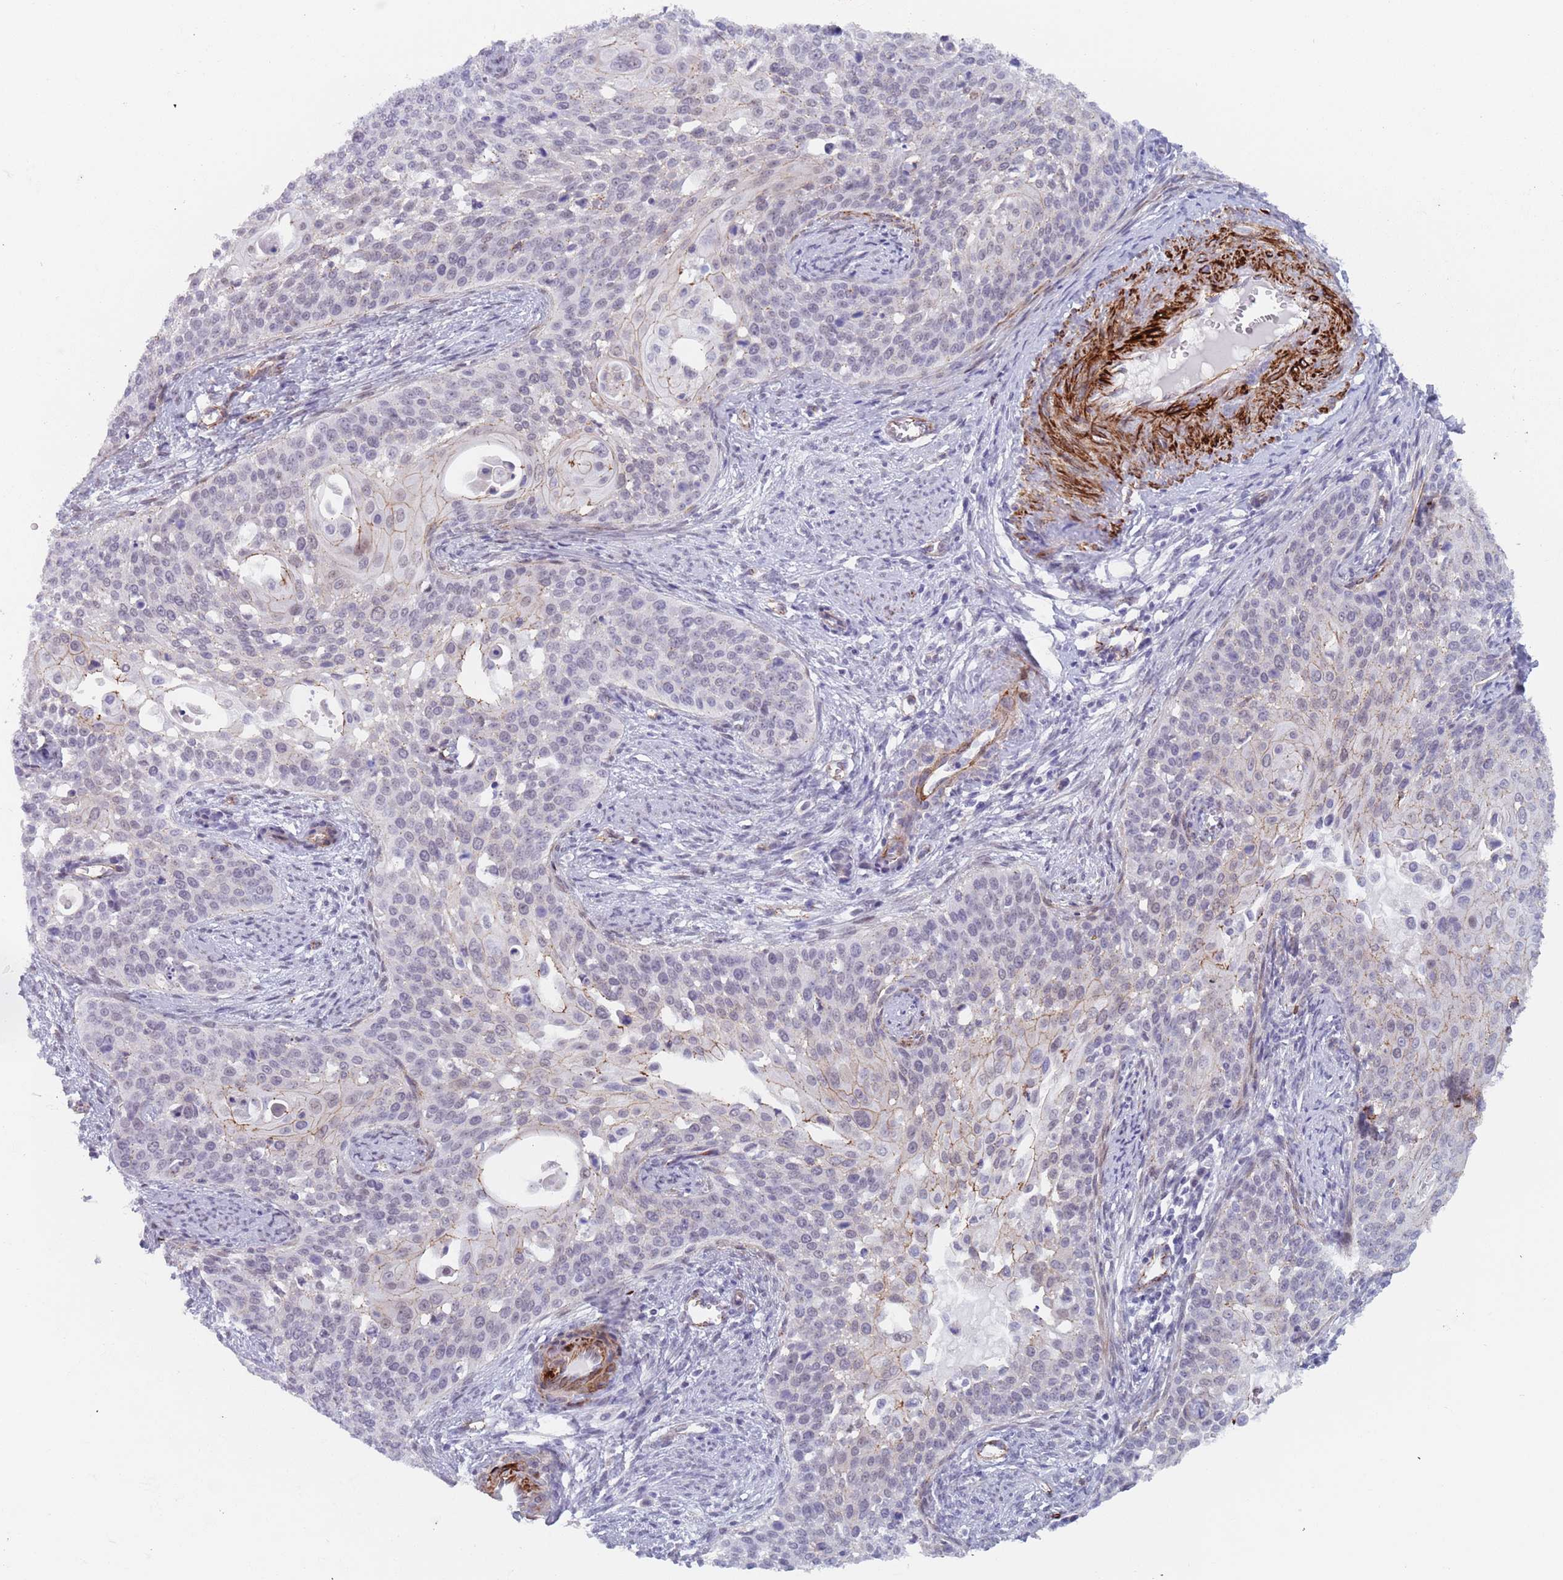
{"staining": {"intensity": "weak", "quantity": "<25%", "location": "cytoplasmic/membranous"}, "tissue": "cervical cancer", "cell_type": "Tumor cells", "image_type": "cancer", "snomed": [{"axis": "morphology", "description": "Squamous cell carcinoma, NOS"}, {"axis": "topography", "description": "Cervix"}], "caption": "Protein analysis of squamous cell carcinoma (cervical) reveals no significant staining in tumor cells. (IHC, brightfield microscopy, high magnification).", "gene": "OR5A2", "patient": {"sex": "female", "age": 44}}